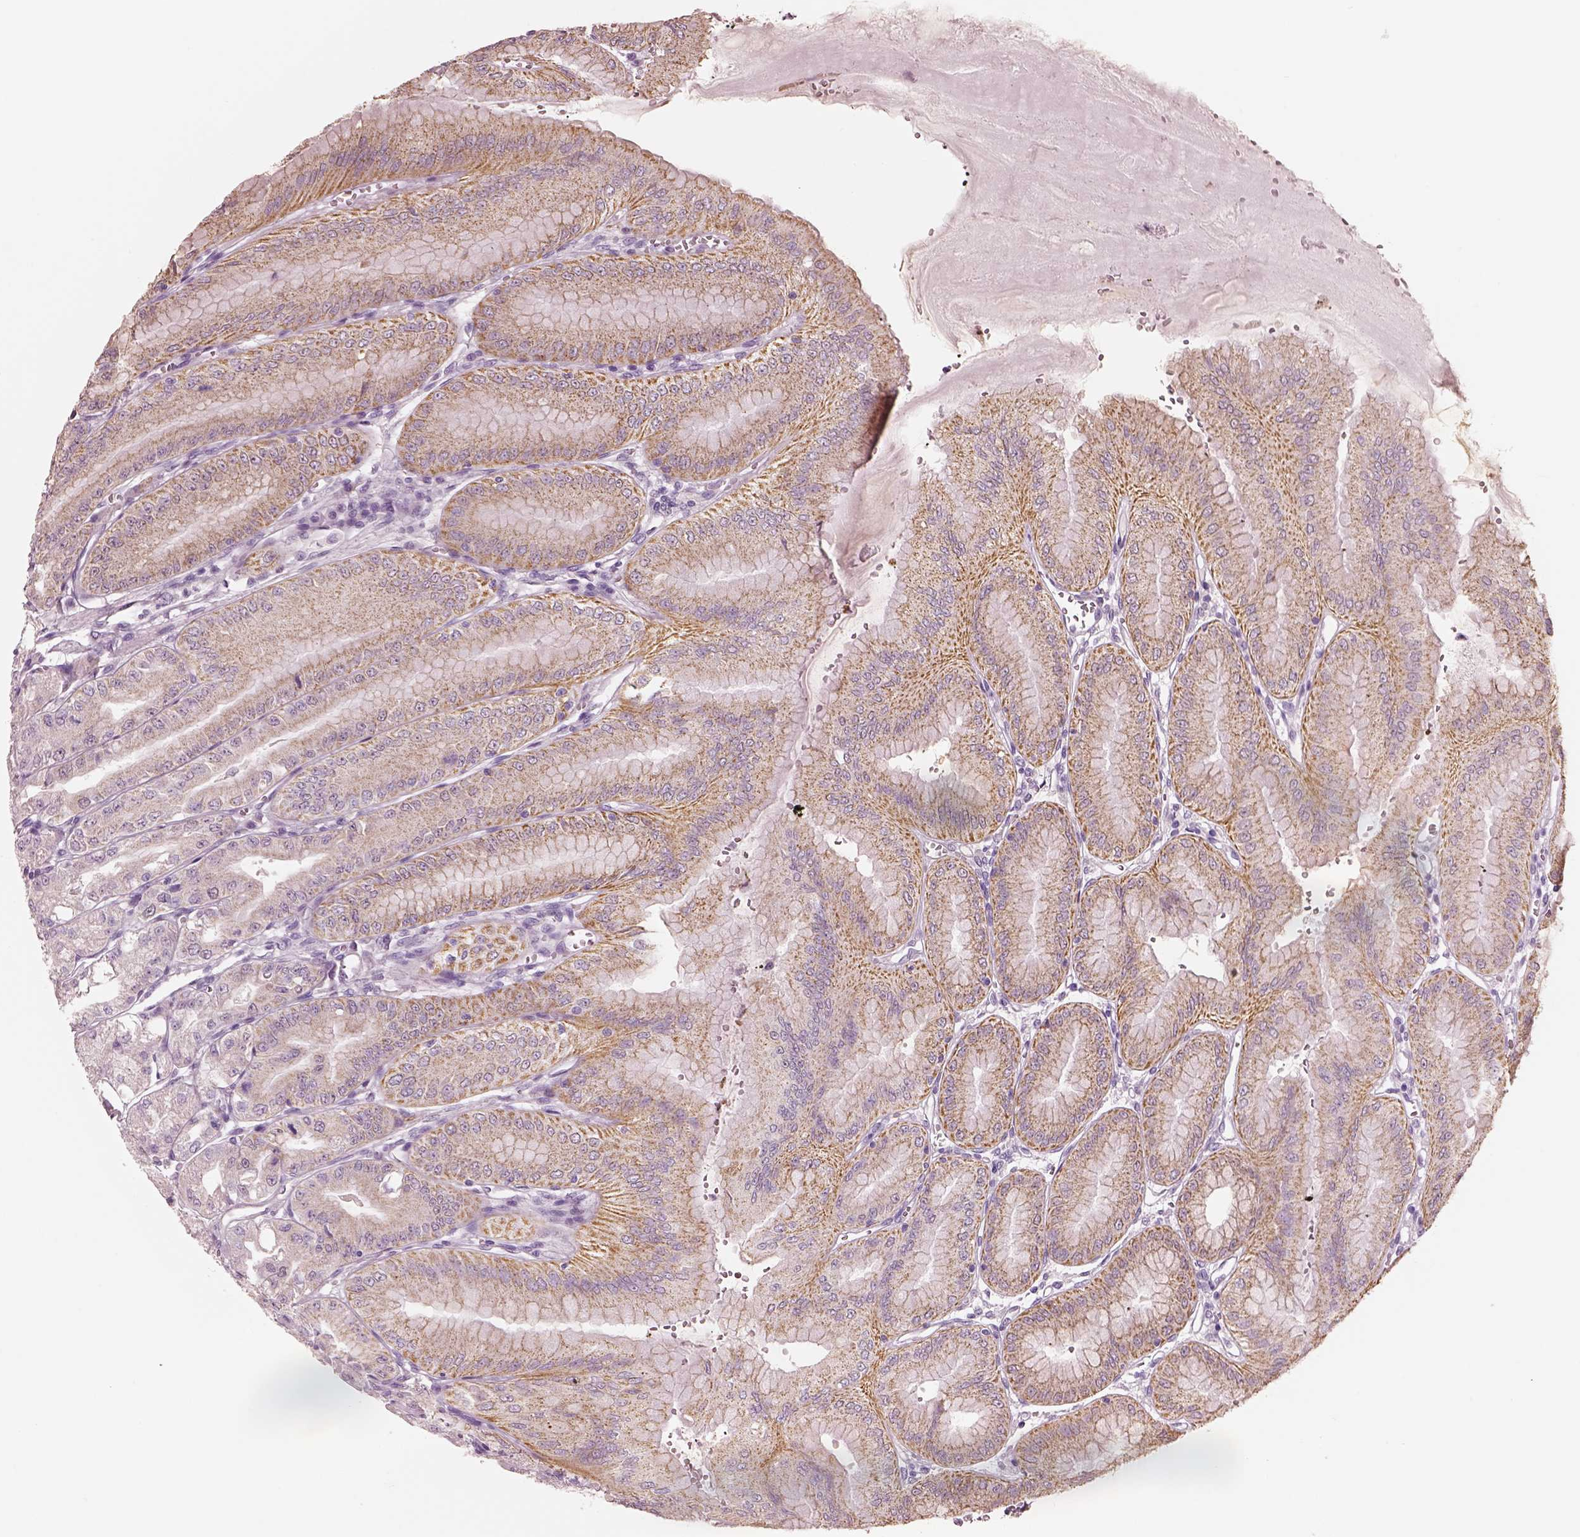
{"staining": {"intensity": "moderate", "quantity": ">75%", "location": "cytoplasmic/membranous"}, "tissue": "stomach", "cell_type": "Glandular cells", "image_type": "normal", "snomed": [{"axis": "morphology", "description": "Normal tissue, NOS"}, {"axis": "topography", "description": "Stomach, lower"}], "caption": "Normal stomach reveals moderate cytoplasmic/membranous expression in approximately >75% of glandular cells, visualized by immunohistochemistry.", "gene": "ELSPBP1", "patient": {"sex": "male", "age": 71}}